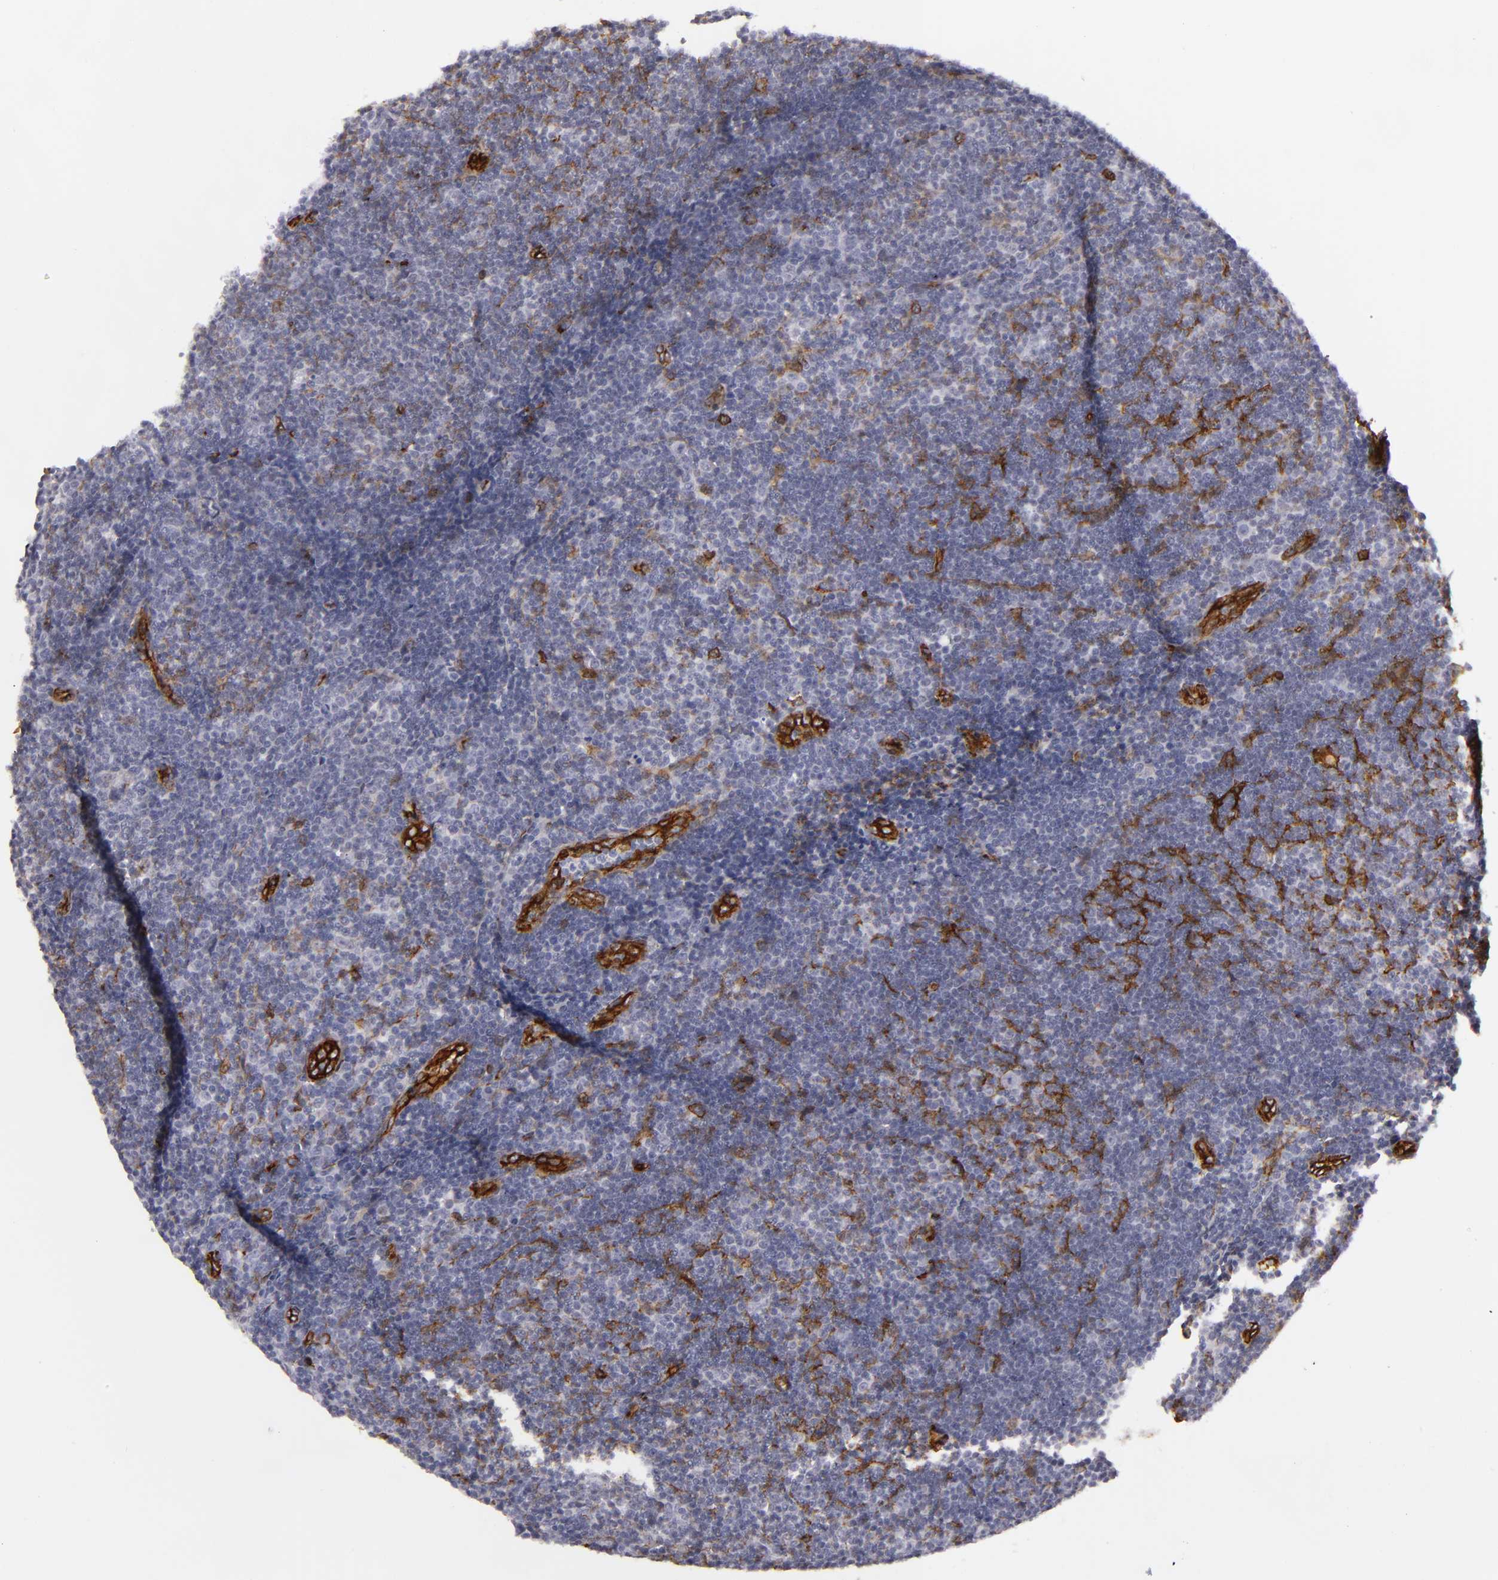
{"staining": {"intensity": "negative", "quantity": "none", "location": "none"}, "tissue": "lymphoma", "cell_type": "Tumor cells", "image_type": "cancer", "snomed": [{"axis": "morphology", "description": "Malignant lymphoma, non-Hodgkin's type, Low grade"}, {"axis": "topography", "description": "Lymph node"}], "caption": "A high-resolution micrograph shows immunohistochemistry (IHC) staining of low-grade malignant lymphoma, non-Hodgkin's type, which shows no significant expression in tumor cells.", "gene": "MCAM", "patient": {"sex": "male", "age": 49}}